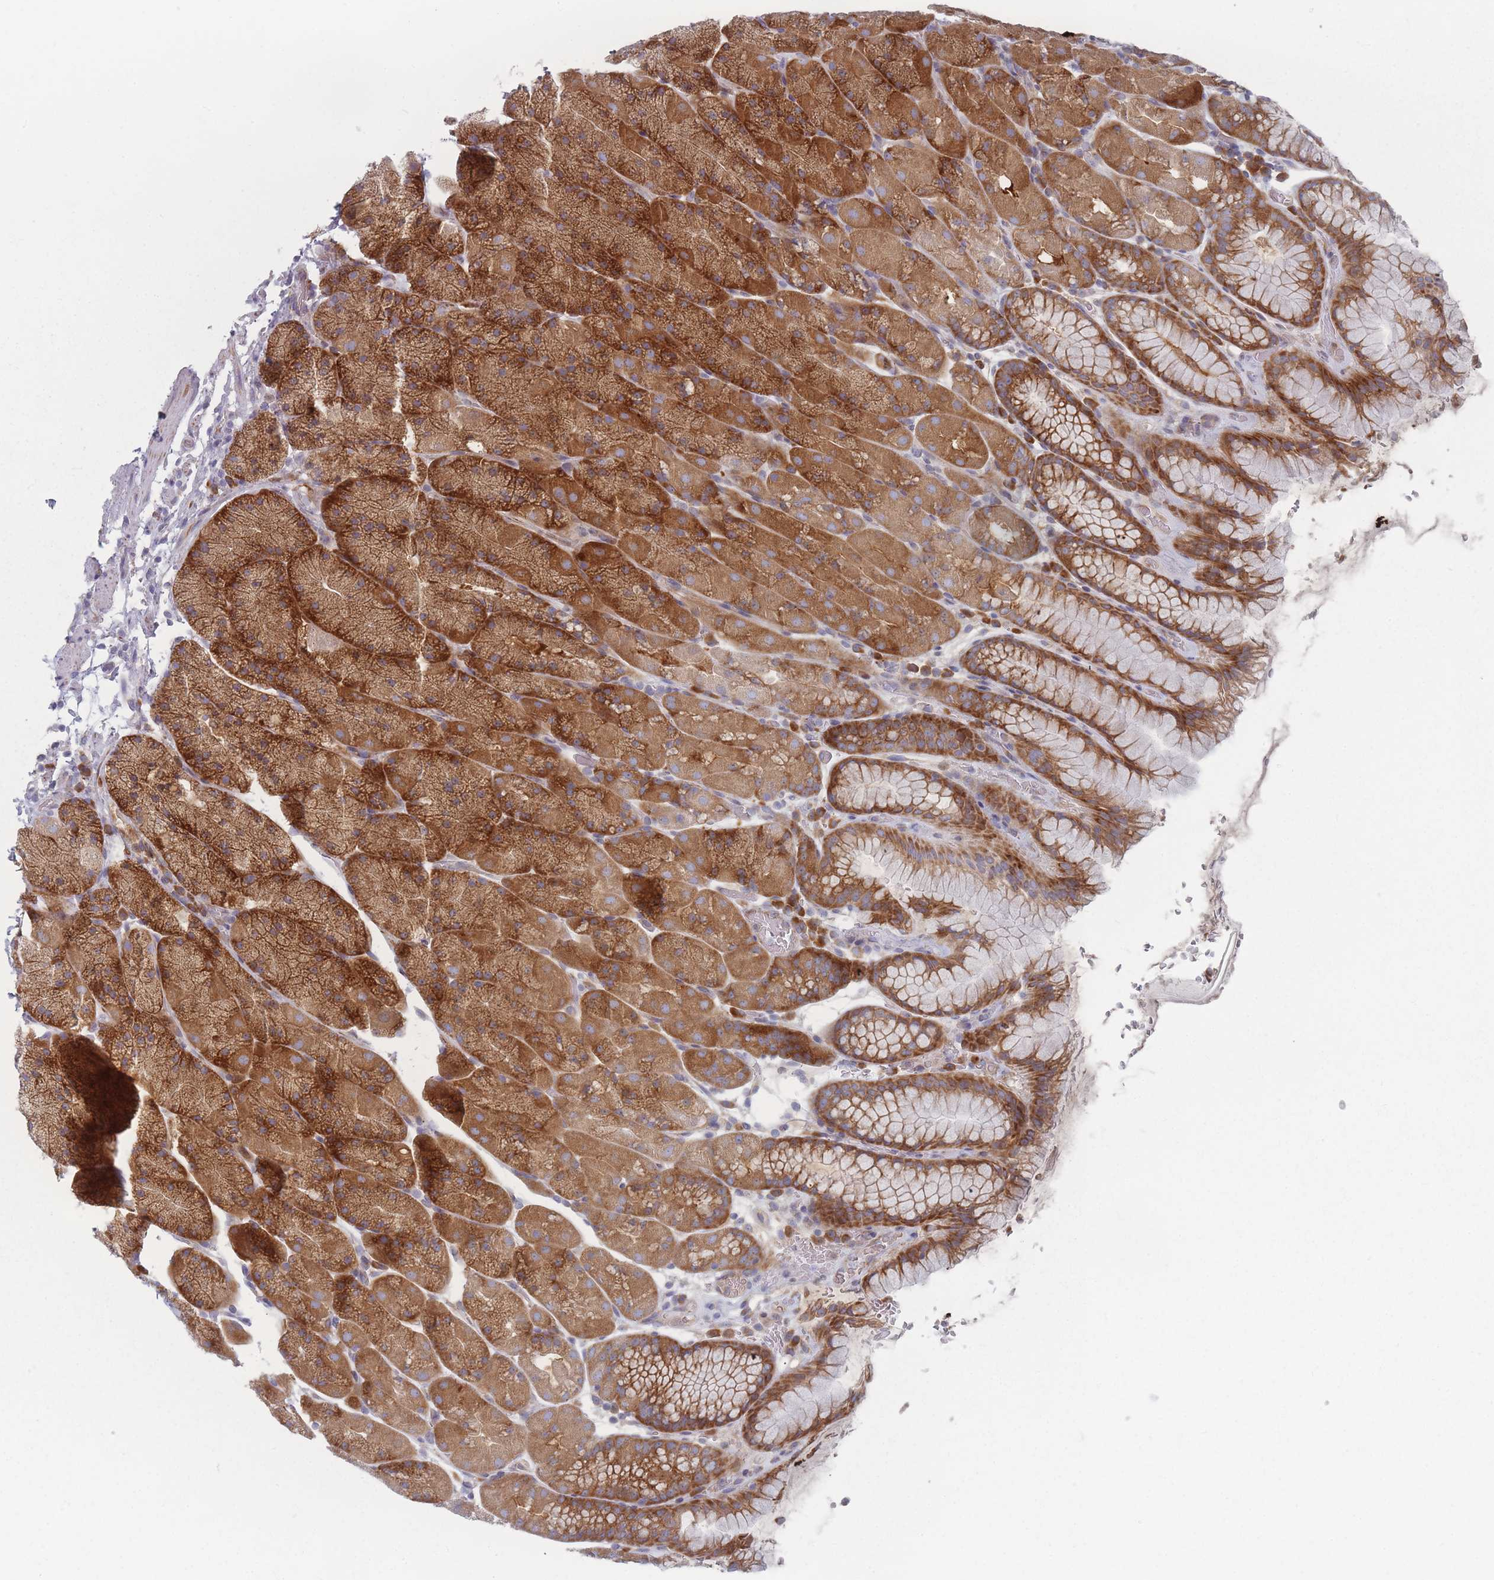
{"staining": {"intensity": "strong", "quantity": ">75%", "location": "cytoplasmic/membranous"}, "tissue": "stomach", "cell_type": "Glandular cells", "image_type": "normal", "snomed": [{"axis": "morphology", "description": "Normal tissue, NOS"}, {"axis": "topography", "description": "Stomach, upper"}, {"axis": "topography", "description": "Stomach, lower"}], "caption": "The histopathology image demonstrates staining of unremarkable stomach, revealing strong cytoplasmic/membranous protein staining (brown color) within glandular cells.", "gene": "CACNG5", "patient": {"sex": "male", "age": 67}}